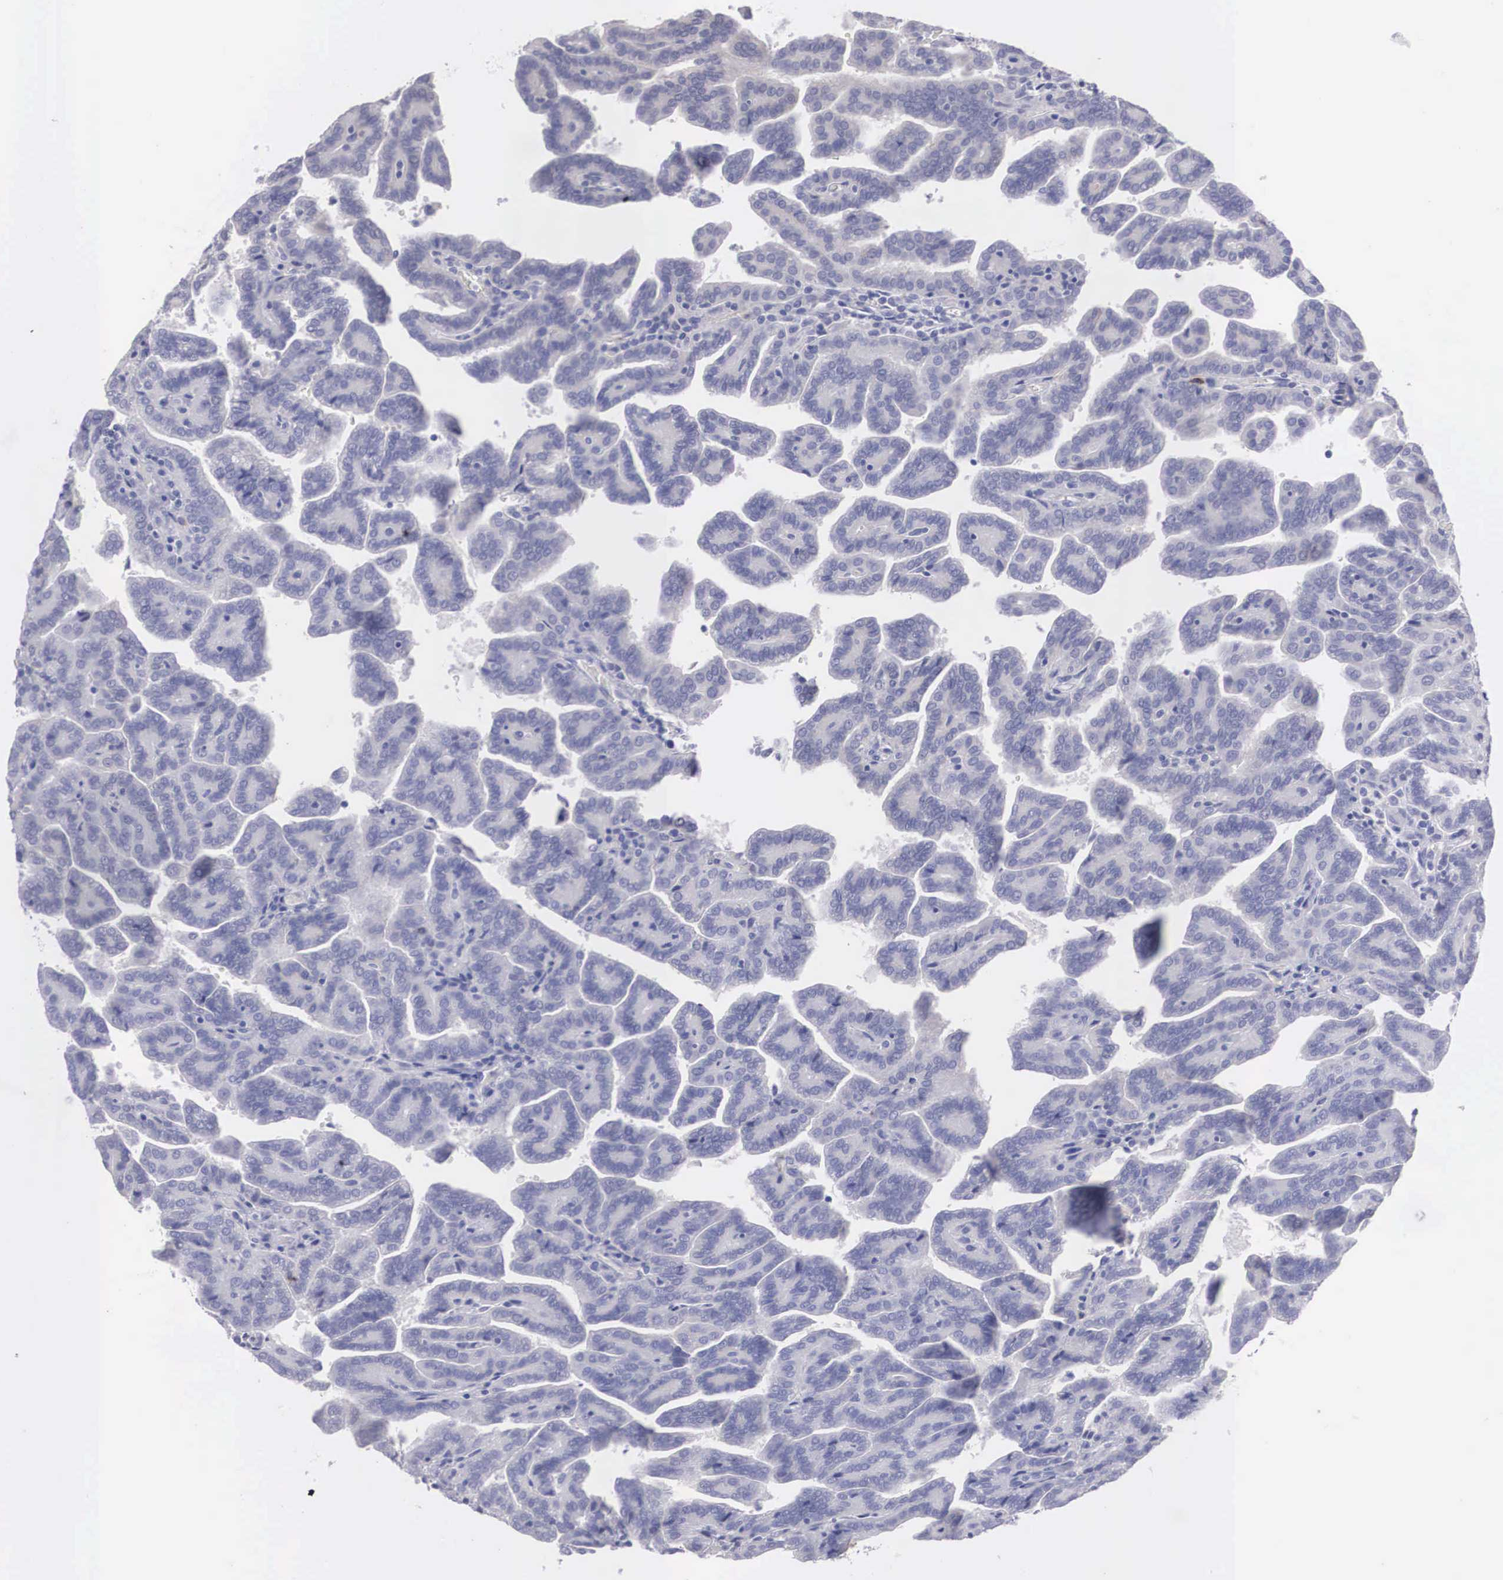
{"staining": {"intensity": "negative", "quantity": "none", "location": "none"}, "tissue": "renal cancer", "cell_type": "Tumor cells", "image_type": "cancer", "snomed": [{"axis": "morphology", "description": "Adenocarcinoma, NOS"}, {"axis": "topography", "description": "Kidney"}], "caption": "Tumor cells show no significant protein expression in renal adenocarcinoma.", "gene": "REPS2", "patient": {"sex": "male", "age": 61}}